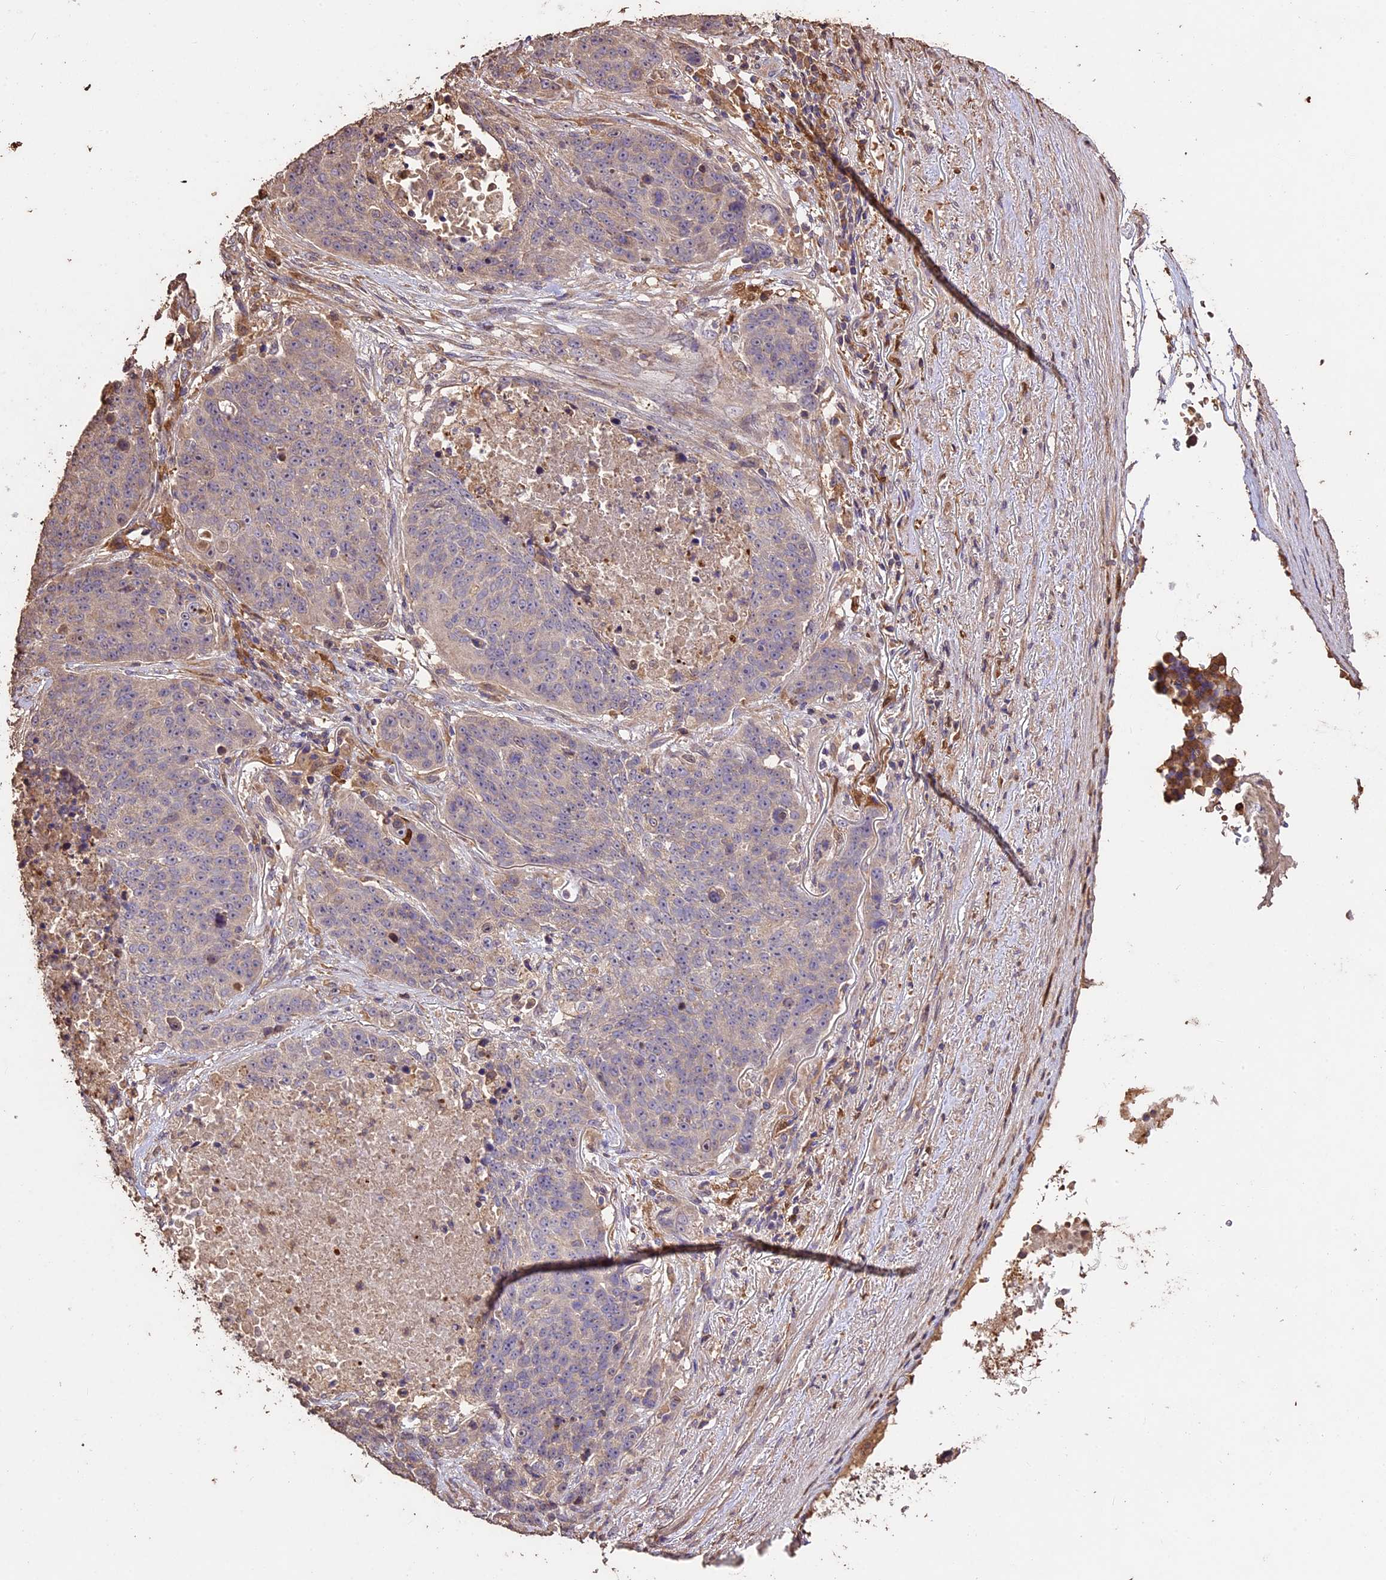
{"staining": {"intensity": "negative", "quantity": "none", "location": "none"}, "tissue": "lung cancer", "cell_type": "Tumor cells", "image_type": "cancer", "snomed": [{"axis": "morphology", "description": "Normal tissue, NOS"}, {"axis": "morphology", "description": "Squamous cell carcinoma, NOS"}, {"axis": "topography", "description": "Lymph node"}, {"axis": "topography", "description": "Lung"}], "caption": "A high-resolution micrograph shows immunohistochemistry staining of lung cancer, which exhibits no significant staining in tumor cells.", "gene": "CRLF1", "patient": {"sex": "male", "age": 66}}